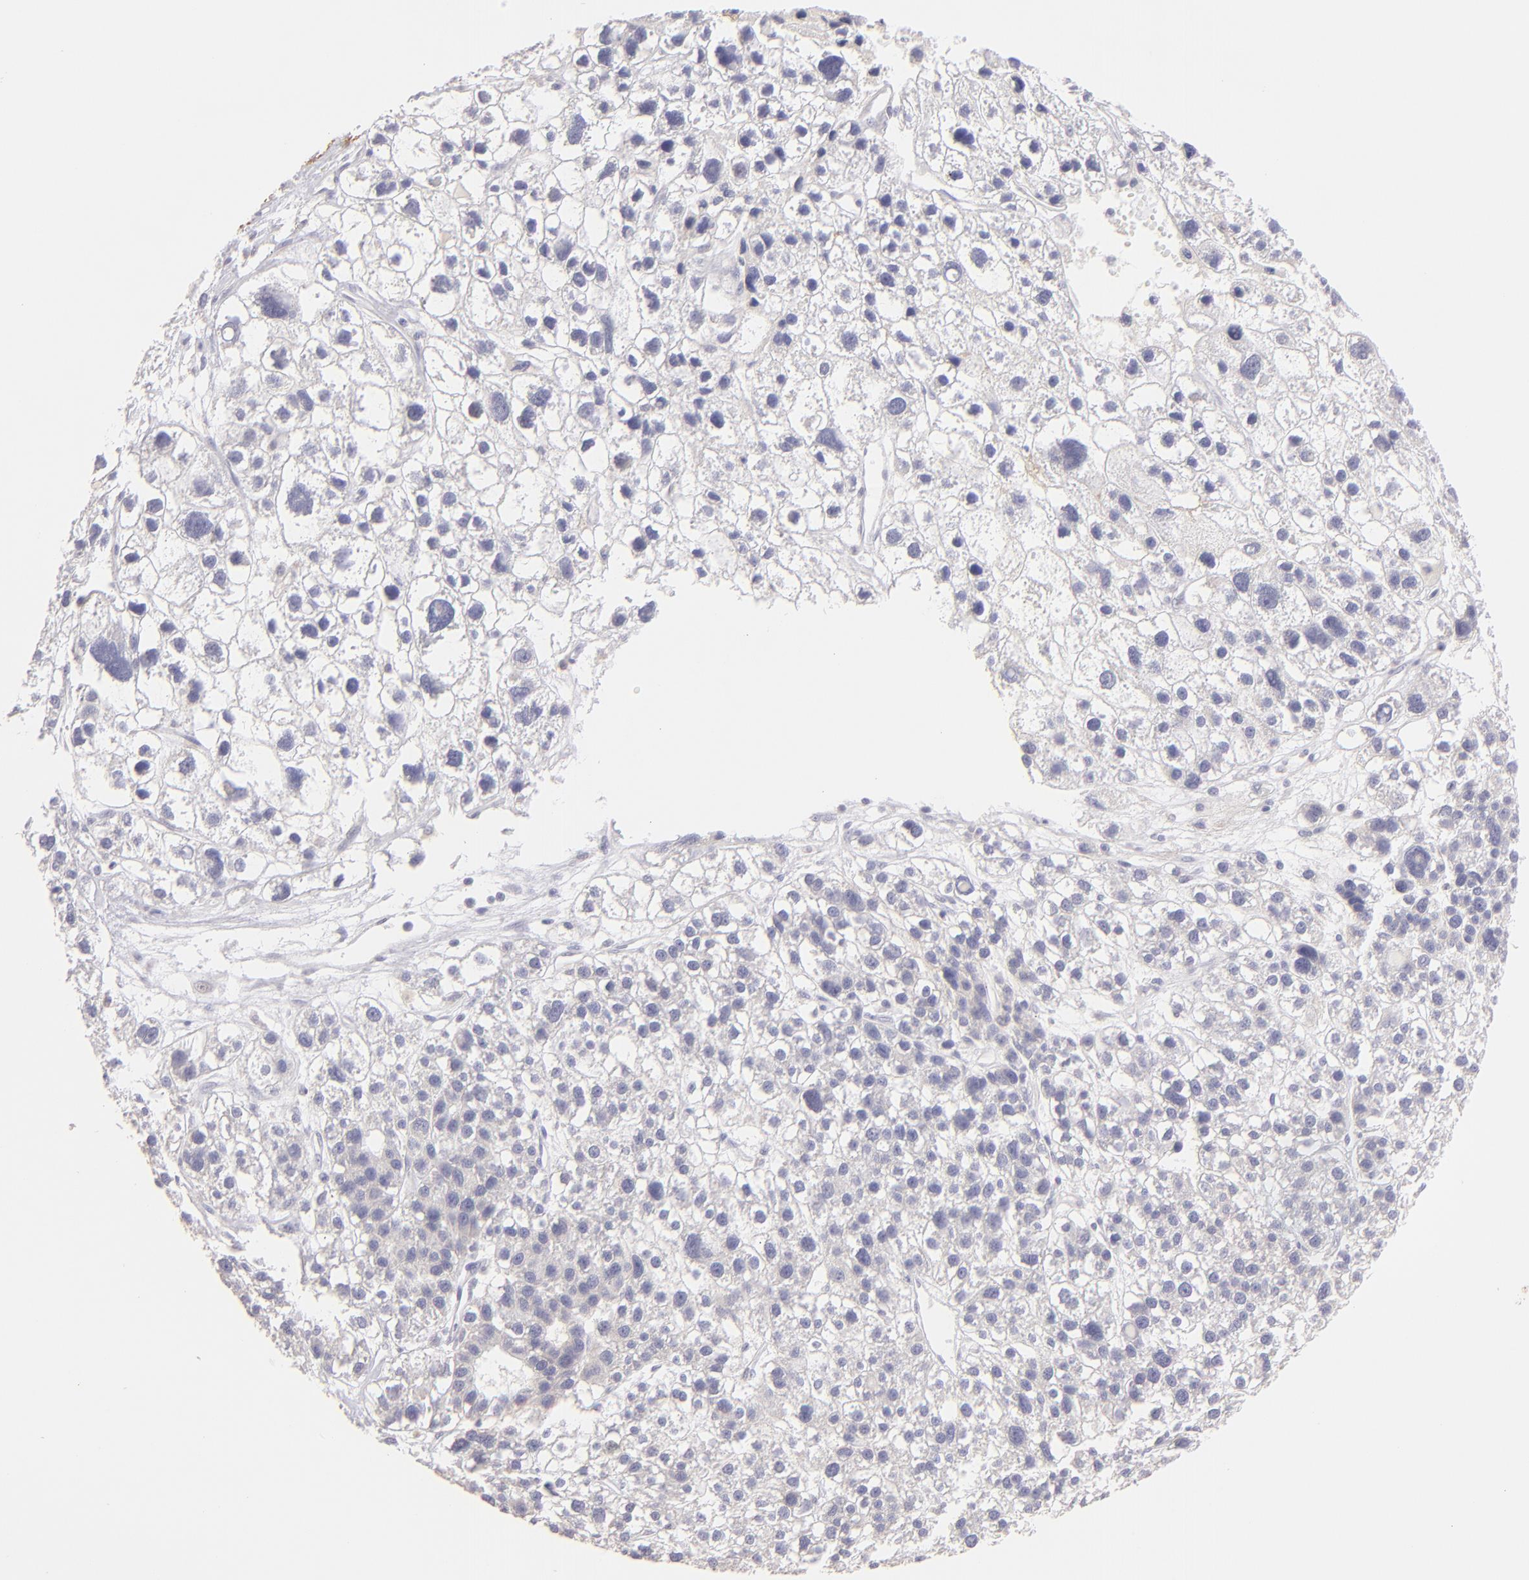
{"staining": {"intensity": "negative", "quantity": "none", "location": "none"}, "tissue": "liver cancer", "cell_type": "Tumor cells", "image_type": "cancer", "snomed": [{"axis": "morphology", "description": "Carcinoma, Hepatocellular, NOS"}, {"axis": "topography", "description": "Liver"}], "caption": "The micrograph shows no significant staining in tumor cells of liver cancer.", "gene": "MAGEA1", "patient": {"sex": "female", "age": 85}}